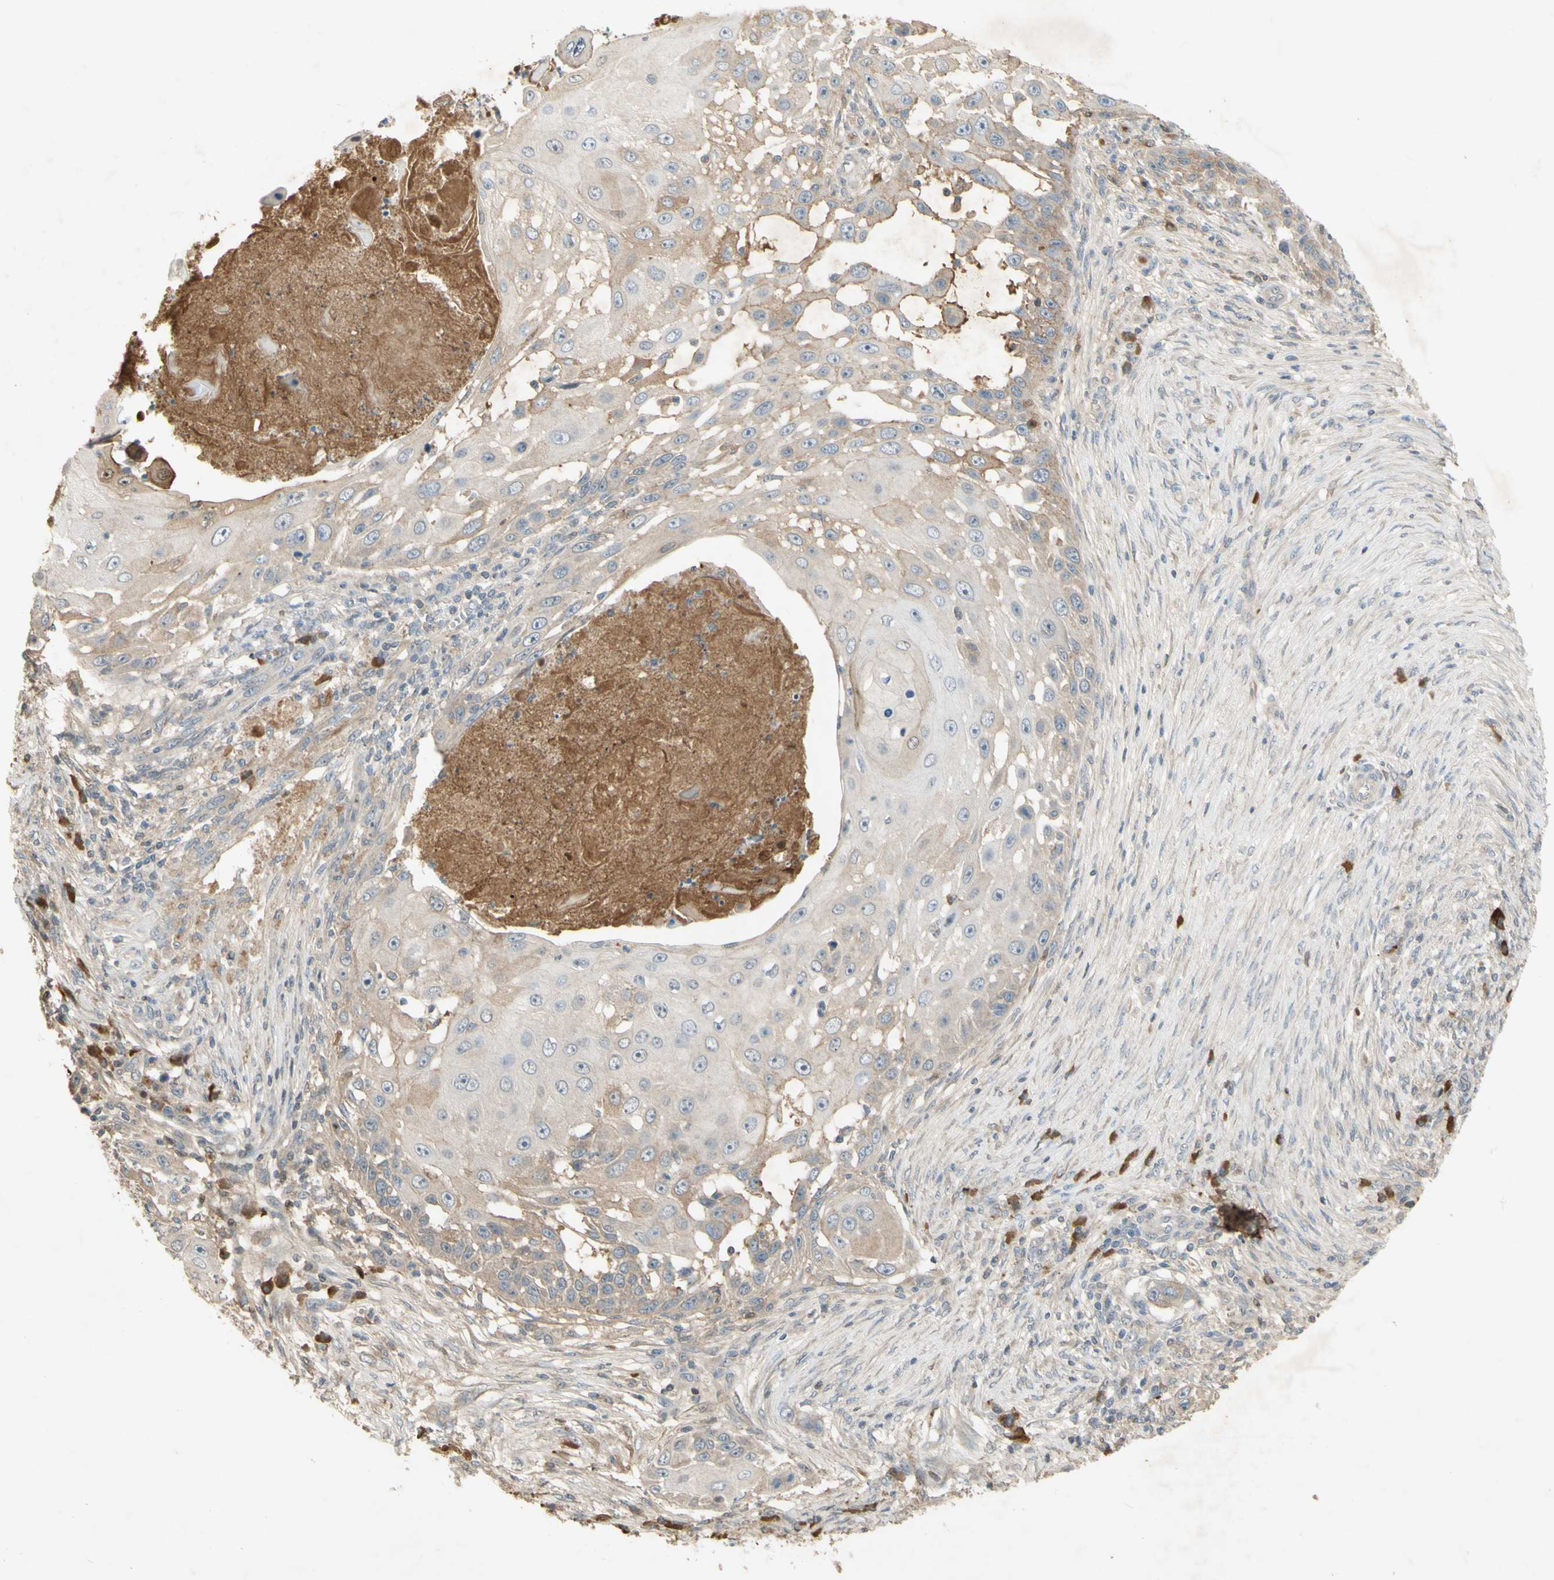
{"staining": {"intensity": "weak", "quantity": "25%-75%", "location": "cytoplasmic/membranous"}, "tissue": "skin cancer", "cell_type": "Tumor cells", "image_type": "cancer", "snomed": [{"axis": "morphology", "description": "Squamous cell carcinoma, NOS"}, {"axis": "topography", "description": "Skin"}], "caption": "This image demonstrates immunohistochemistry (IHC) staining of skin squamous cell carcinoma, with low weak cytoplasmic/membranous expression in approximately 25%-75% of tumor cells.", "gene": "NRG4", "patient": {"sex": "female", "age": 44}}